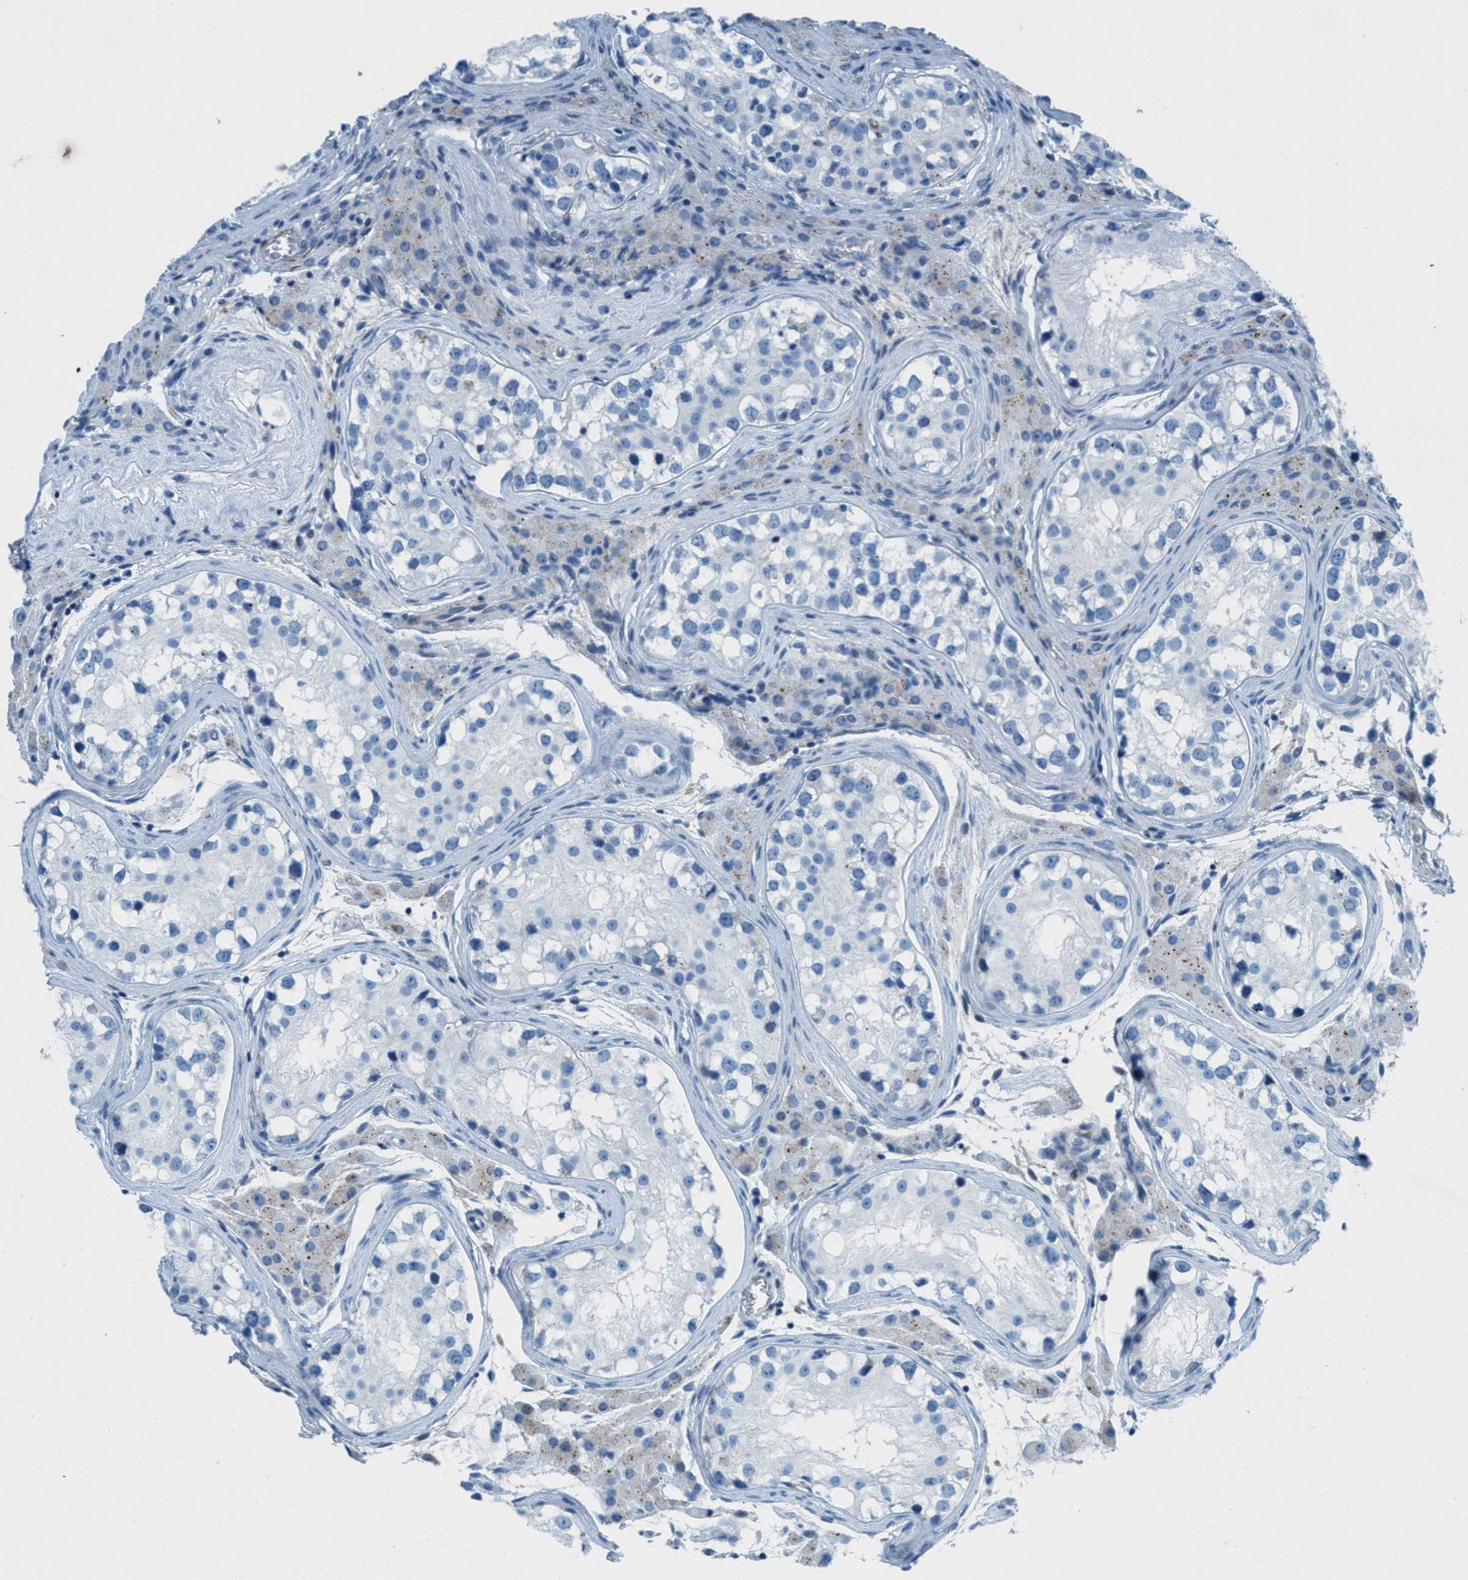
{"staining": {"intensity": "negative", "quantity": "none", "location": "none"}, "tissue": "testis cancer", "cell_type": "Tumor cells", "image_type": "cancer", "snomed": [{"axis": "morphology", "description": "Carcinoma, Embryonal, NOS"}, {"axis": "topography", "description": "Testis"}], "caption": "DAB immunohistochemical staining of human testis cancer reveals no significant staining in tumor cells. (Stains: DAB IHC with hematoxylin counter stain, Microscopy: brightfield microscopy at high magnification).", "gene": "MFSD13A", "patient": {"sex": "male", "age": 21}}